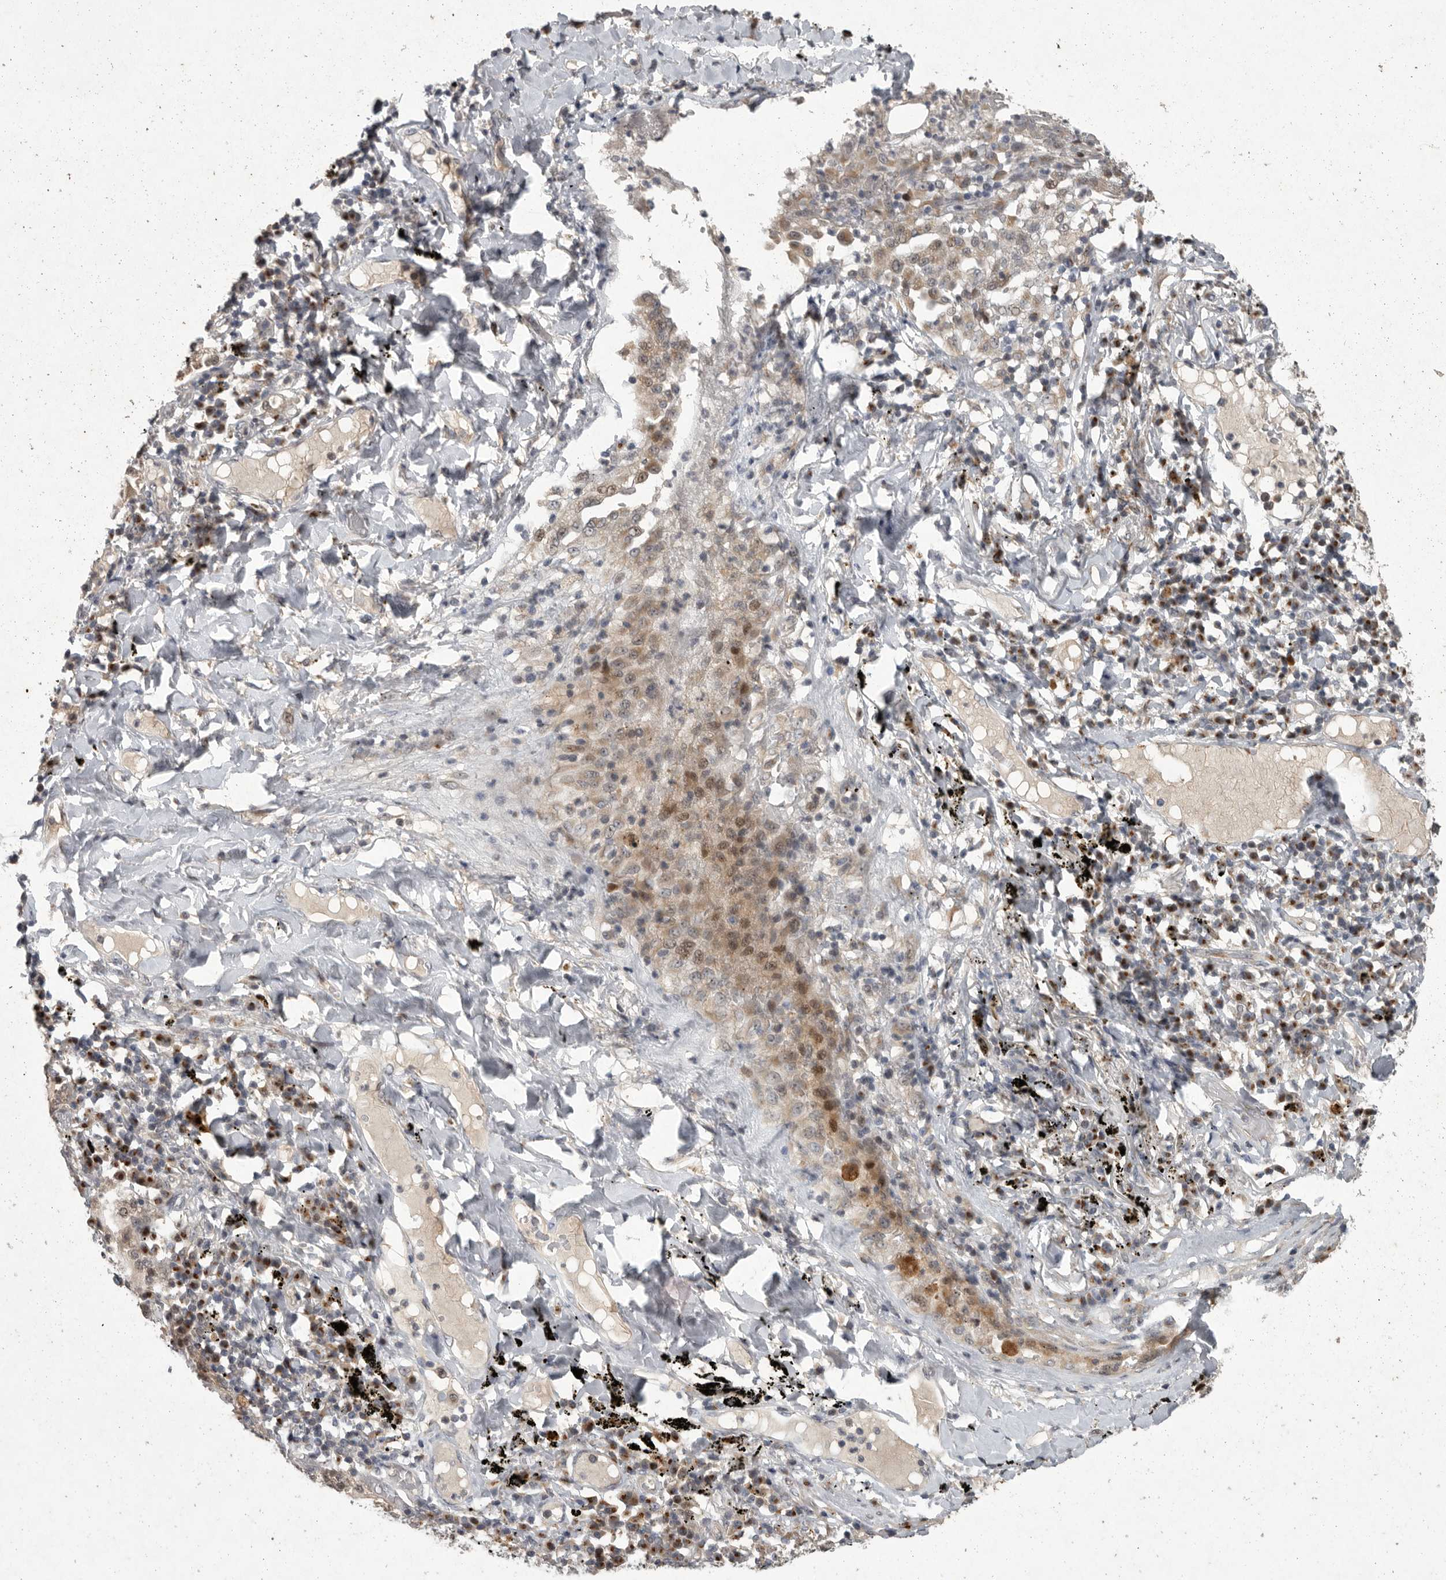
{"staining": {"intensity": "moderate", "quantity": "<25%", "location": "cytoplasmic/membranous,nuclear"}, "tissue": "lung cancer", "cell_type": "Tumor cells", "image_type": "cancer", "snomed": [{"axis": "morphology", "description": "Adenocarcinoma, NOS"}, {"axis": "topography", "description": "Lung"}], "caption": "Adenocarcinoma (lung) was stained to show a protein in brown. There is low levels of moderate cytoplasmic/membranous and nuclear positivity in about <25% of tumor cells.", "gene": "MAN2A1", "patient": {"sex": "male", "age": 63}}